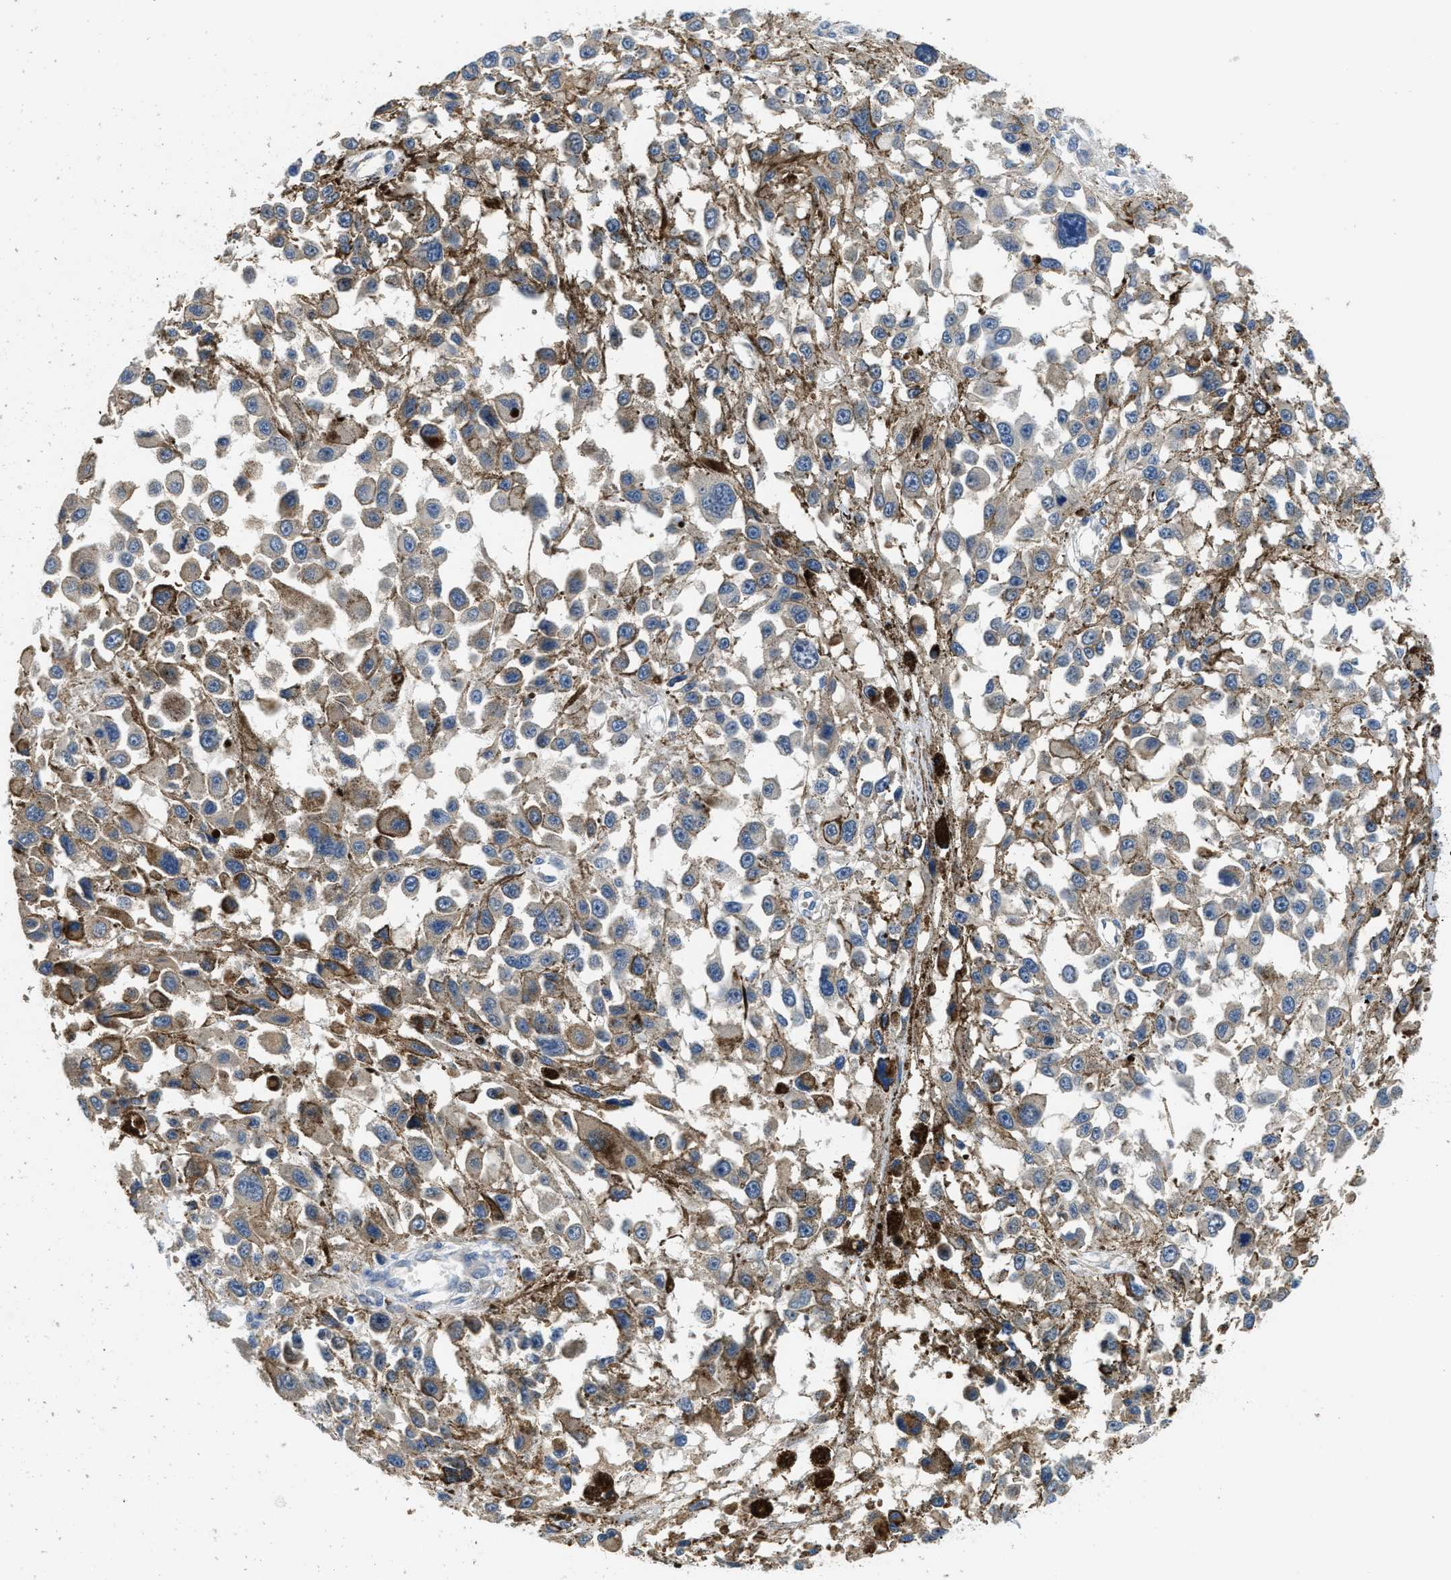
{"staining": {"intensity": "weak", "quantity": "25%-75%", "location": "cytoplasmic/membranous"}, "tissue": "melanoma", "cell_type": "Tumor cells", "image_type": "cancer", "snomed": [{"axis": "morphology", "description": "Malignant melanoma, Metastatic site"}, {"axis": "topography", "description": "Lymph node"}], "caption": "Weak cytoplasmic/membranous protein positivity is present in about 25%-75% of tumor cells in malignant melanoma (metastatic site).", "gene": "ALDH3A2", "patient": {"sex": "male", "age": 59}}